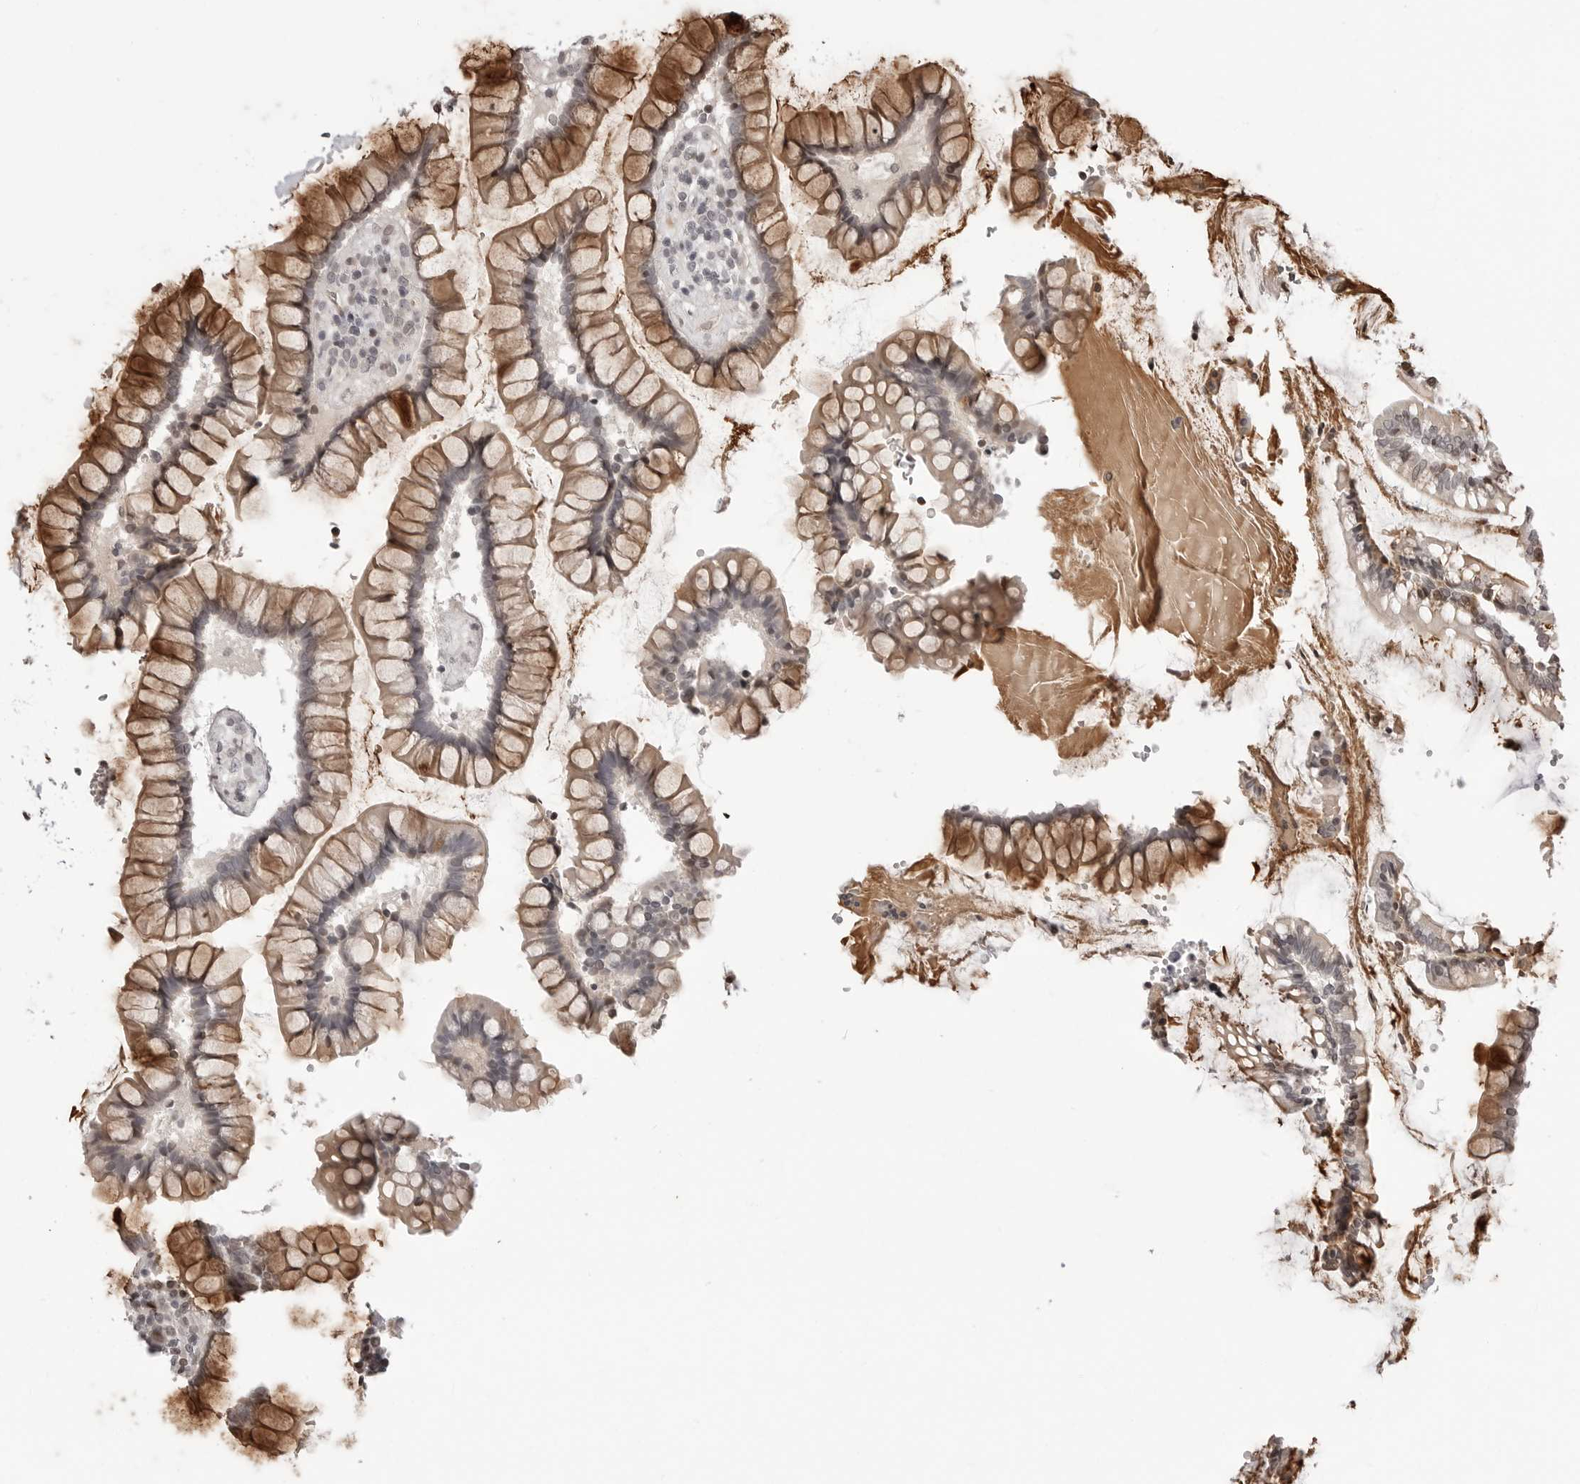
{"staining": {"intensity": "weak", "quantity": ">75%", "location": "nuclear"}, "tissue": "colon", "cell_type": "Endothelial cells", "image_type": "normal", "snomed": [{"axis": "morphology", "description": "Normal tissue, NOS"}, {"axis": "topography", "description": "Colon"}], "caption": "Immunohistochemistry (IHC) photomicrograph of normal human colon stained for a protein (brown), which demonstrates low levels of weak nuclear expression in approximately >75% of endothelial cells.", "gene": "C8orf33", "patient": {"sex": "female", "age": 79}}